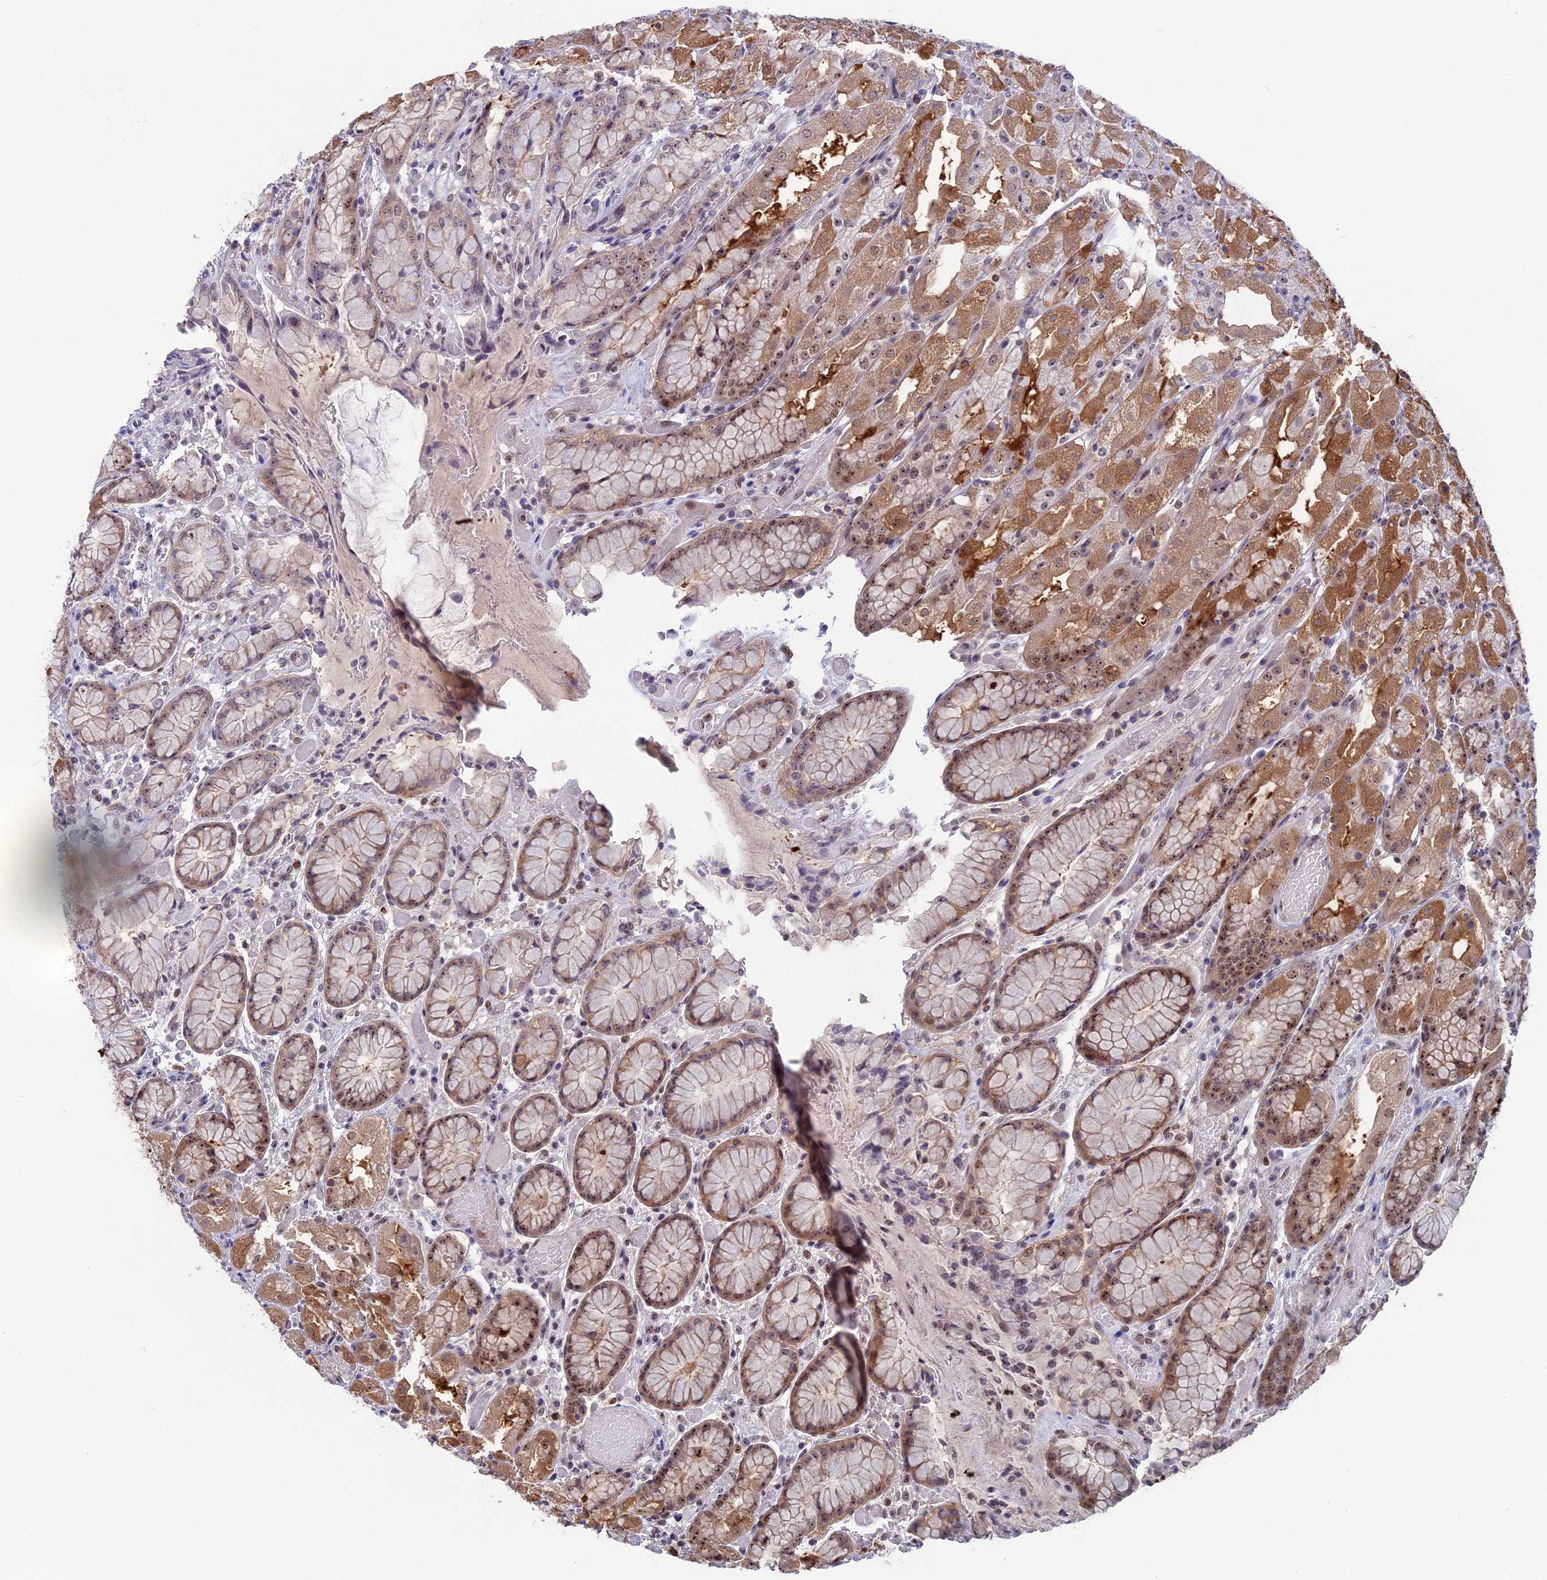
{"staining": {"intensity": "moderate", "quantity": ">75%", "location": "cytoplasmic/membranous,nuclear"}, "tissue": "stomach", "cell_type": "Glandular cells", "image_type": "normal", "snomed": [{"axis": "morphology", "description": "Normal tissue, NOS"}, {"axis": "topography", "description": "Stomach, upper"}], "caption": "The immunohistochemical stain highlights moderate cytoplasmic/membranous,nuclear staining in glandular cells of benign stomach.", "gene": "CCDC86", "patient": {"sex": "male", "age": 72}}